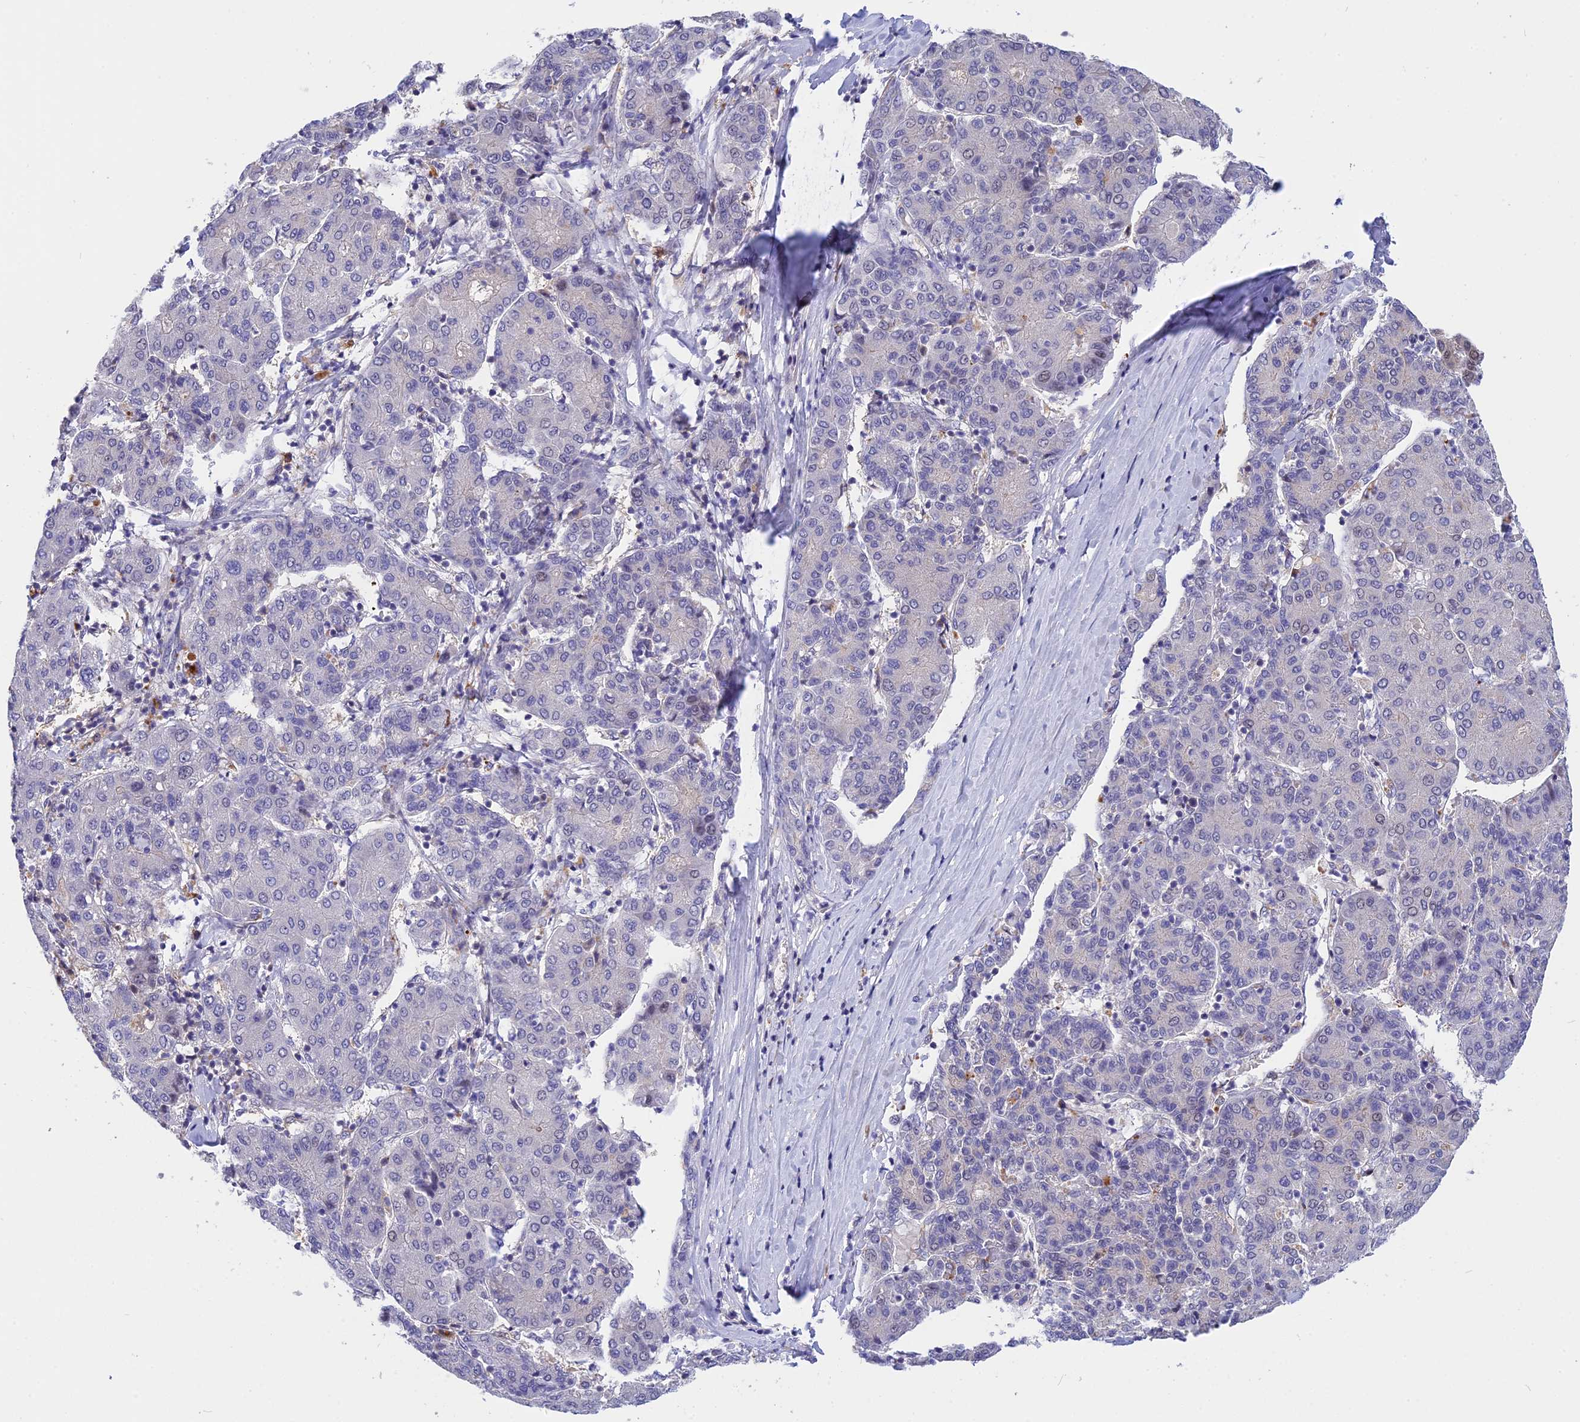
{"staining": {"intensity": "negative", "quantity": "none", "location": "none"}, "tissue": "liver cancer", "cell_type": "Tumor cells", "image_type": "cancer", "snomed": [{"axis": "morphology", "description": "Carcinoma, Hepatocellular, NOS"}, {"axis": "topography", "description": "Liver"}], "caption": "DAB immunohistochemical staining of human liver cancer displays no significant staining in tumor cells. (Brightfield microscopy of DAB (3,3'-diaminobenzidine) immunohistochemistry at high magnification).", "gene": "KCTD14", "patient": {"sex": "male", "age": 65}}